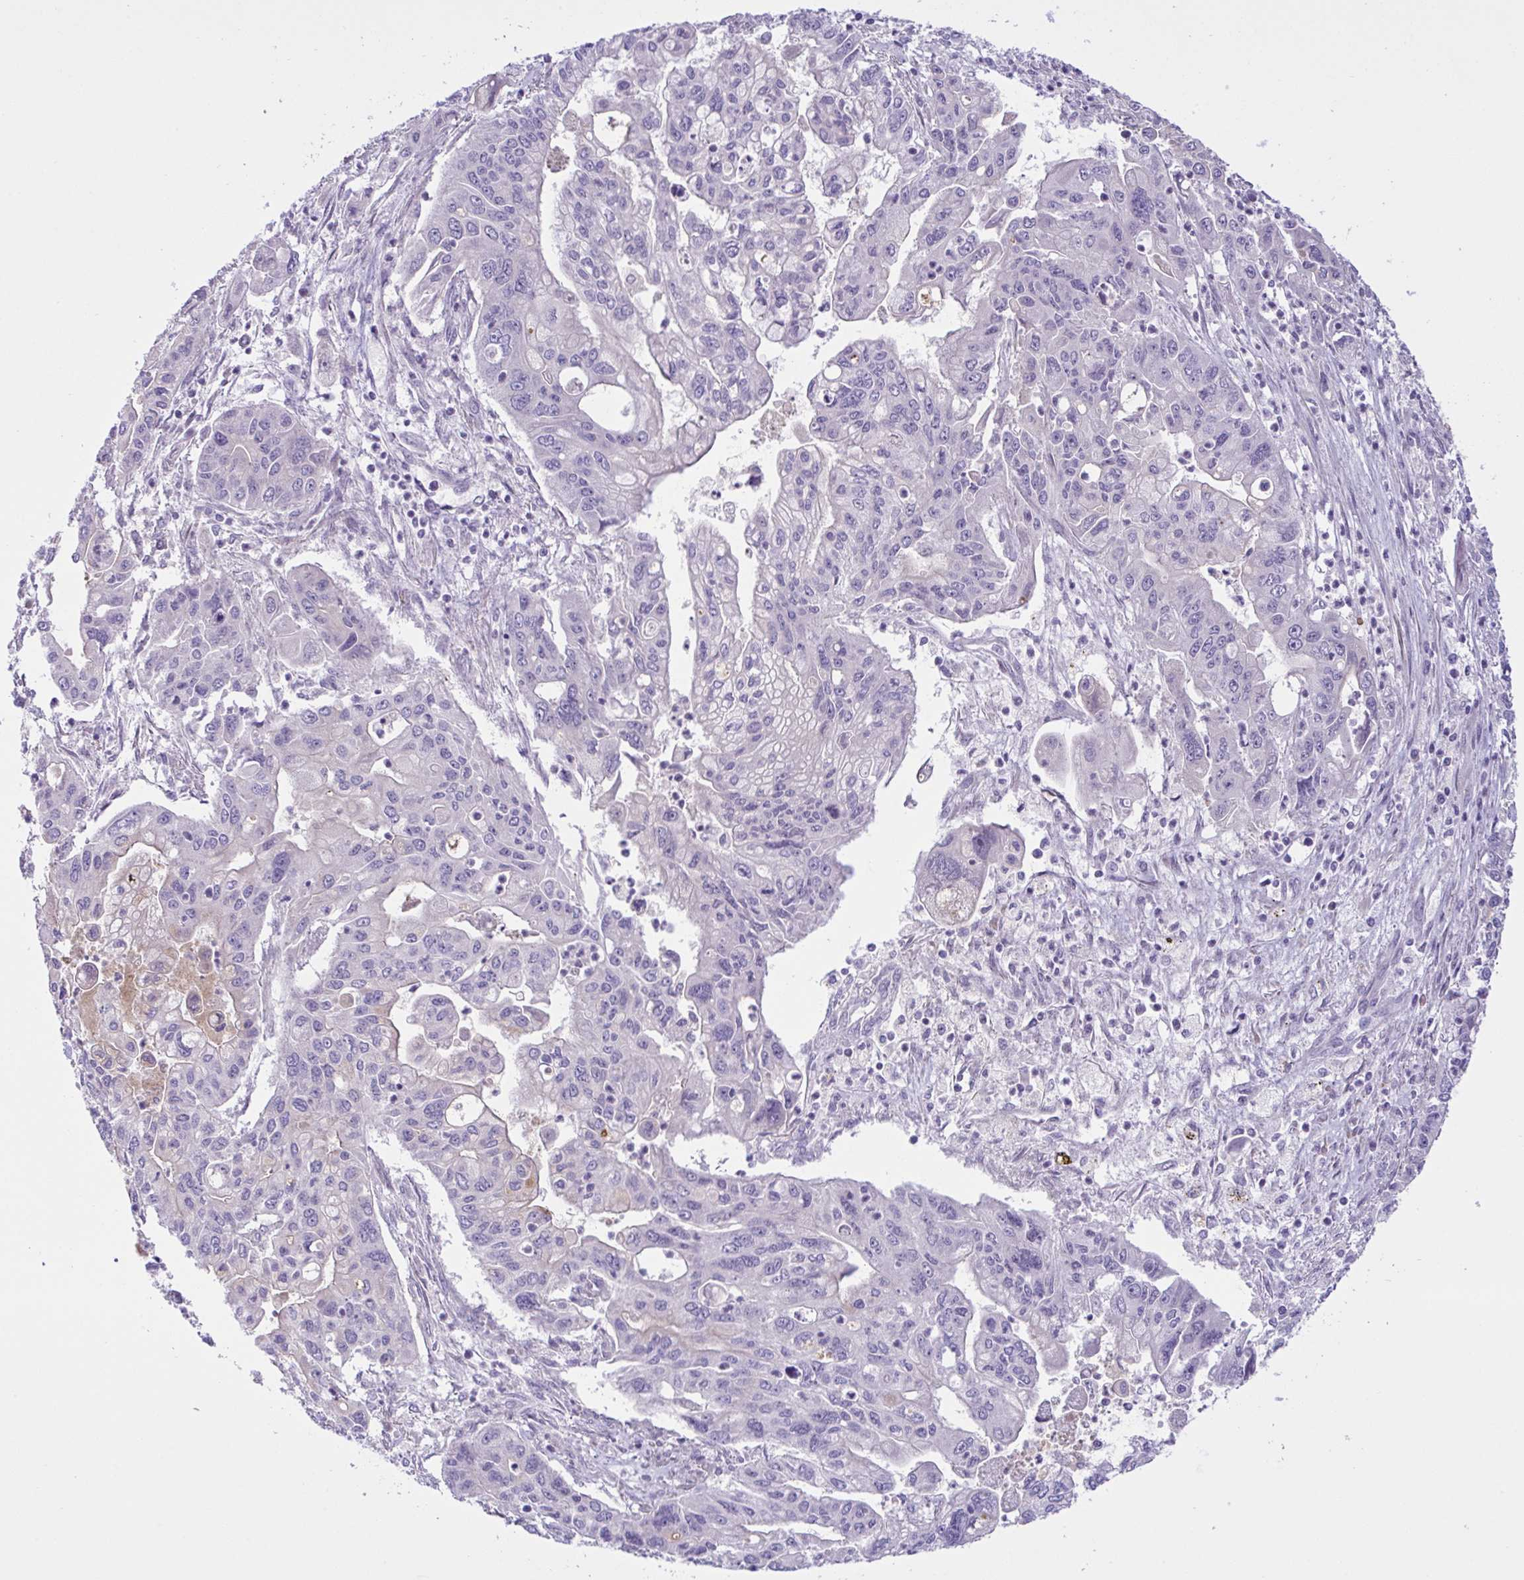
{"staining": {"intensity": "negative", "quantity": "none", "location": "none"}, "tissue": "pancreatic cancer", "cell_type": "Tumor cells", "image_type": "cancer", "snomed": [{"axis": "morphology", "description": "Adenocarcinoma, NOS"}, {"axis": "topography", "description": "Pancreas"}], "caption": "An immunohistochemistry image of adenocarcinoma (pancreatic) is shown. There is no staining in tumor cells of adenocarcinoma (pancreatic). Nuclei are stained in blue.", "gene": "SYNPO2L", "patient": {"sex": "male", "age": 62}}